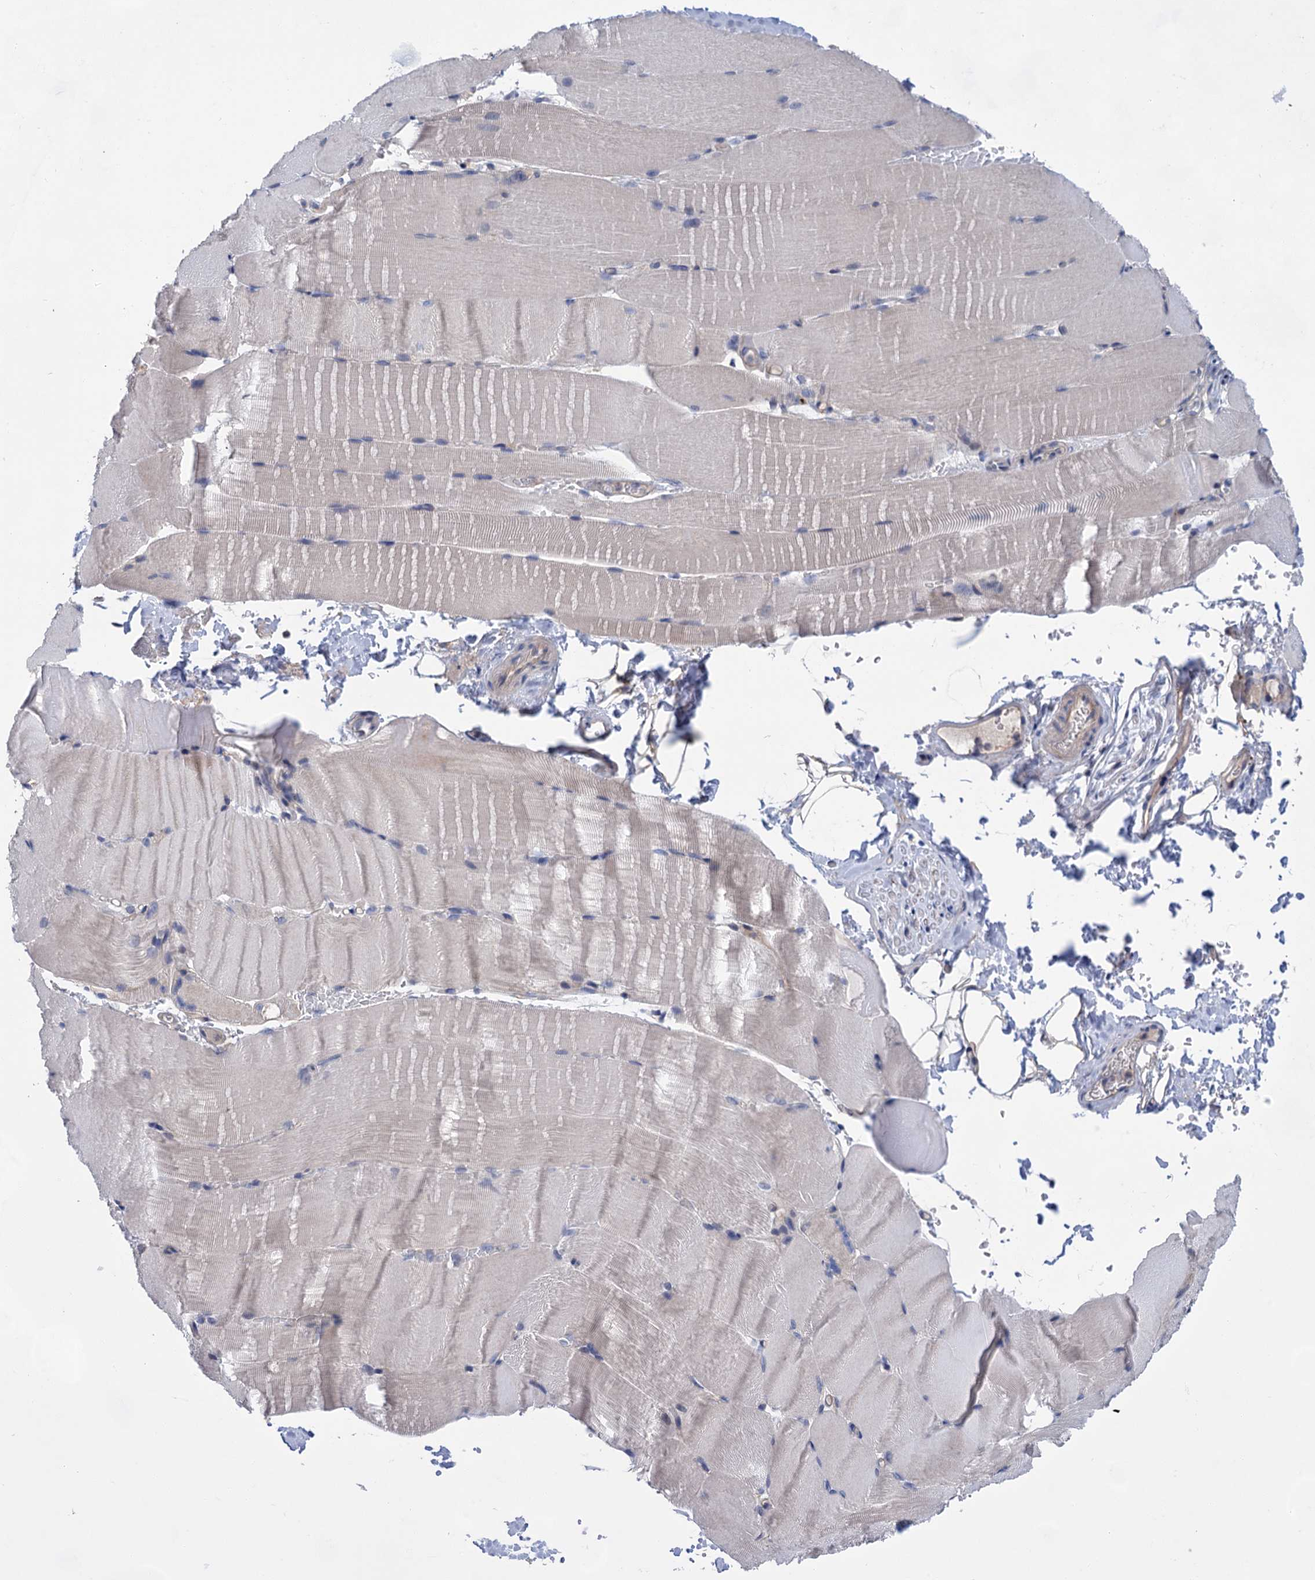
{"staining": {"intensity": "negative", "quantity": "none", "location": "none"}, "tissue": "skeletal muscle", "cell_type": "Myocytes", "image_type": "normal", "snomed": [{"axis": "morphology", "description": "Normal tissue, NOS"}, {"axis": "topography", "description": "Skeletal muscle"}, {"axis": "topography", "description": "Parathyroid gland"}], "caption": "Myocytes show no significant positivity in normal skeletal muscle. (DAB IHC visualized using brightfield microscopy, high magnification).", "gene": "MORN3", "patient": {"sex": "female", "age": 37}}